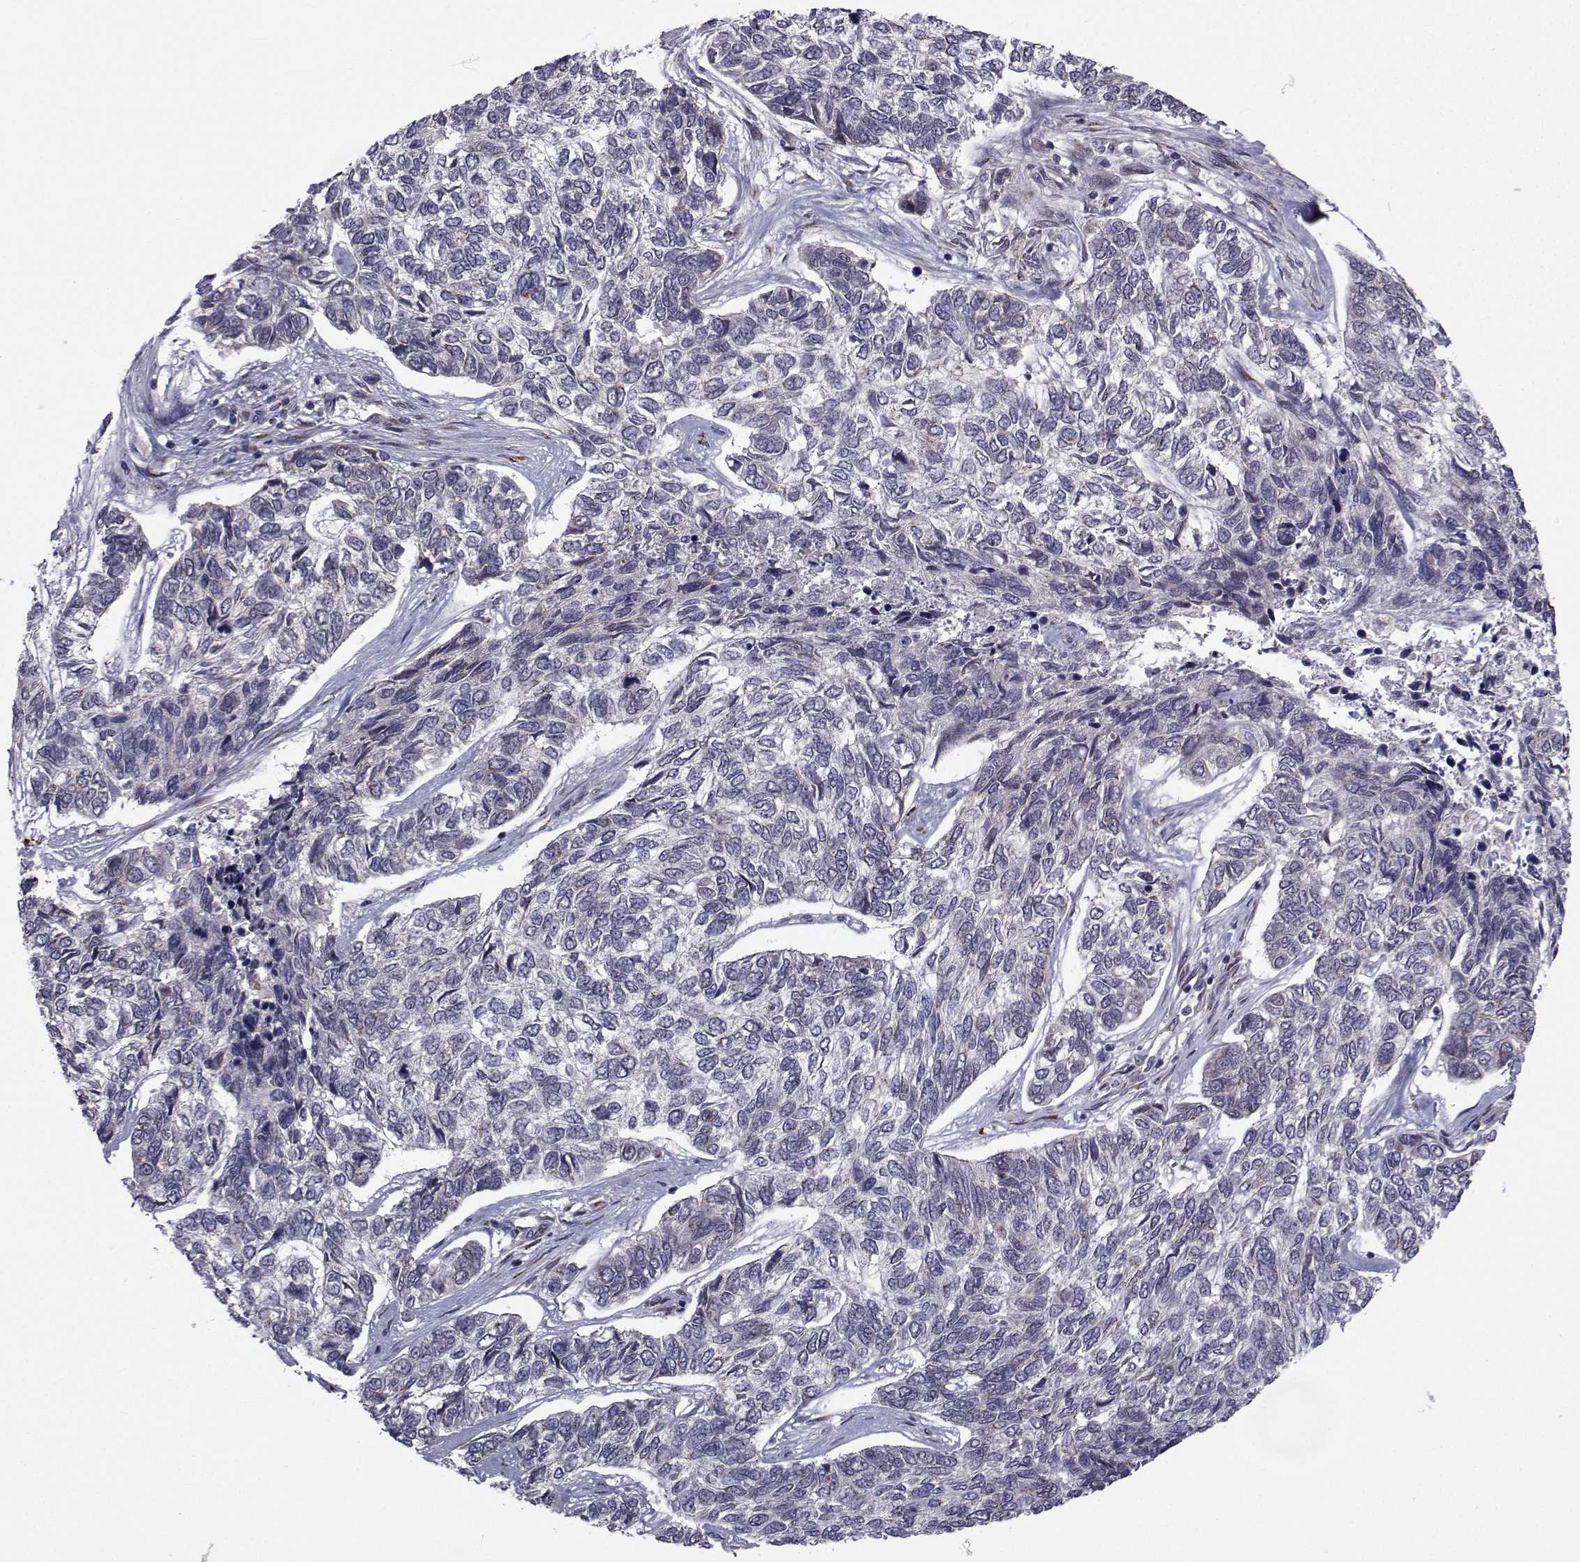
{"staining": {"intensity": "negative", "quantity": "none", "location": "none"}, "tissue": "skin cancer", "cell_type": "Tumor cells", "image_type": "cancer", "snomed": [{"axis": "morphology", "description": "Basal cell carcinoma"}, {"axis": "topography", "description": "Skin"}], "caption": "This image is of skin cancer stained with immunohistochemistry (IHC) to label a protein in brown with the nuclei are counter-stained blue. There is no positivity in tumor cells. The staining was performed using DAB to visualize the protein expression in brown, while the nuclei were stained in blue with hematoxylin (Magnification: 20x).", "gene": "ATP6V1C2", "patient": {"sex": "female", "age": 65}}